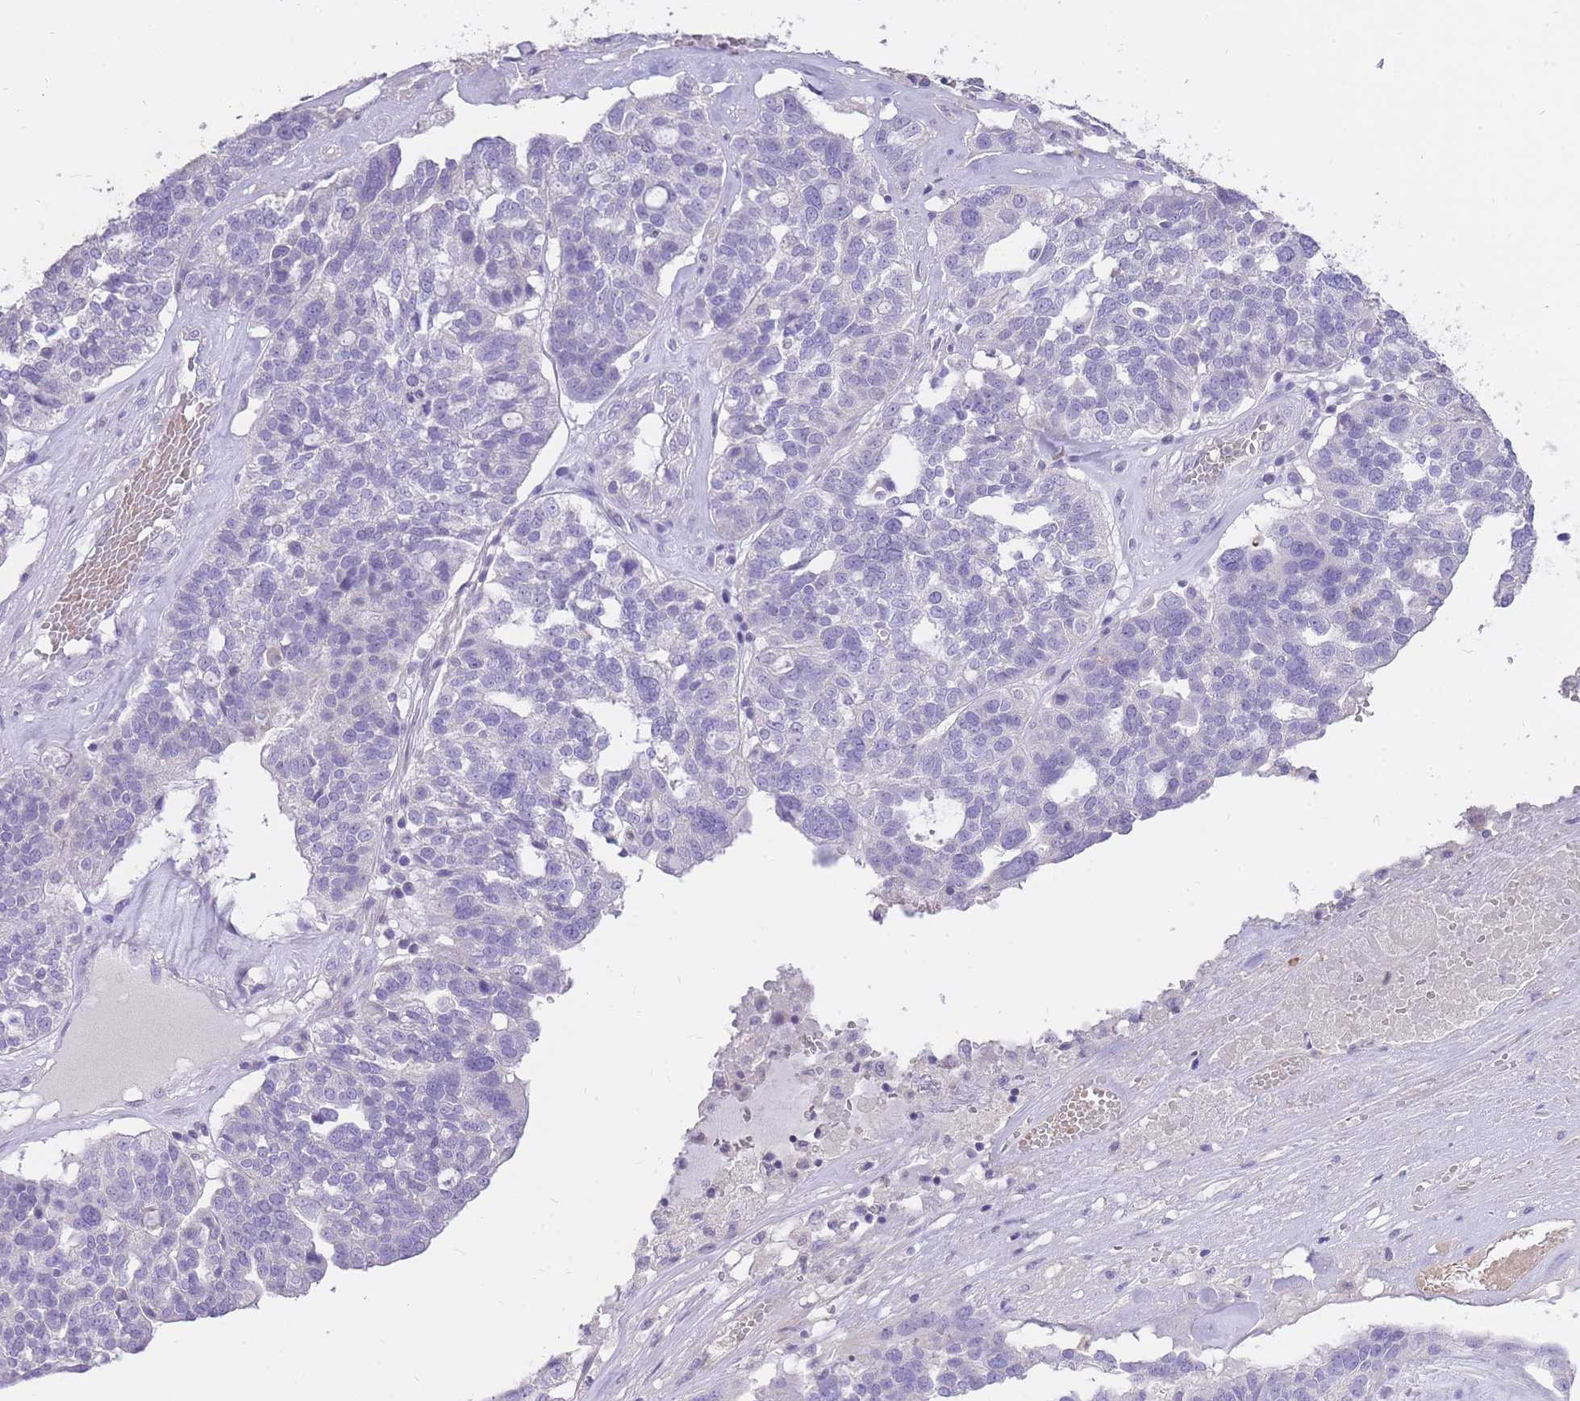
{"staining": {"intensity": "negative", "quantity": "none", "location": "none"}, "tissue": "ovarian cancer", "cell_type": "Tumor cells", "image_type": "cancer", "snomed": [{"axis": "morphology", "description": "Cystadenocarcinoma, serous, NOS"}, {"axis": "topography", "description": "Ovary"}], "caption": "Immunohistochemistry micrograph of ovarian serous cystadenocarcinoma stained for a protein (brown), which reveals no expression in tumor cells.", "gene": "FRG2C", "patient": {"sex": "female", "age": 59}}